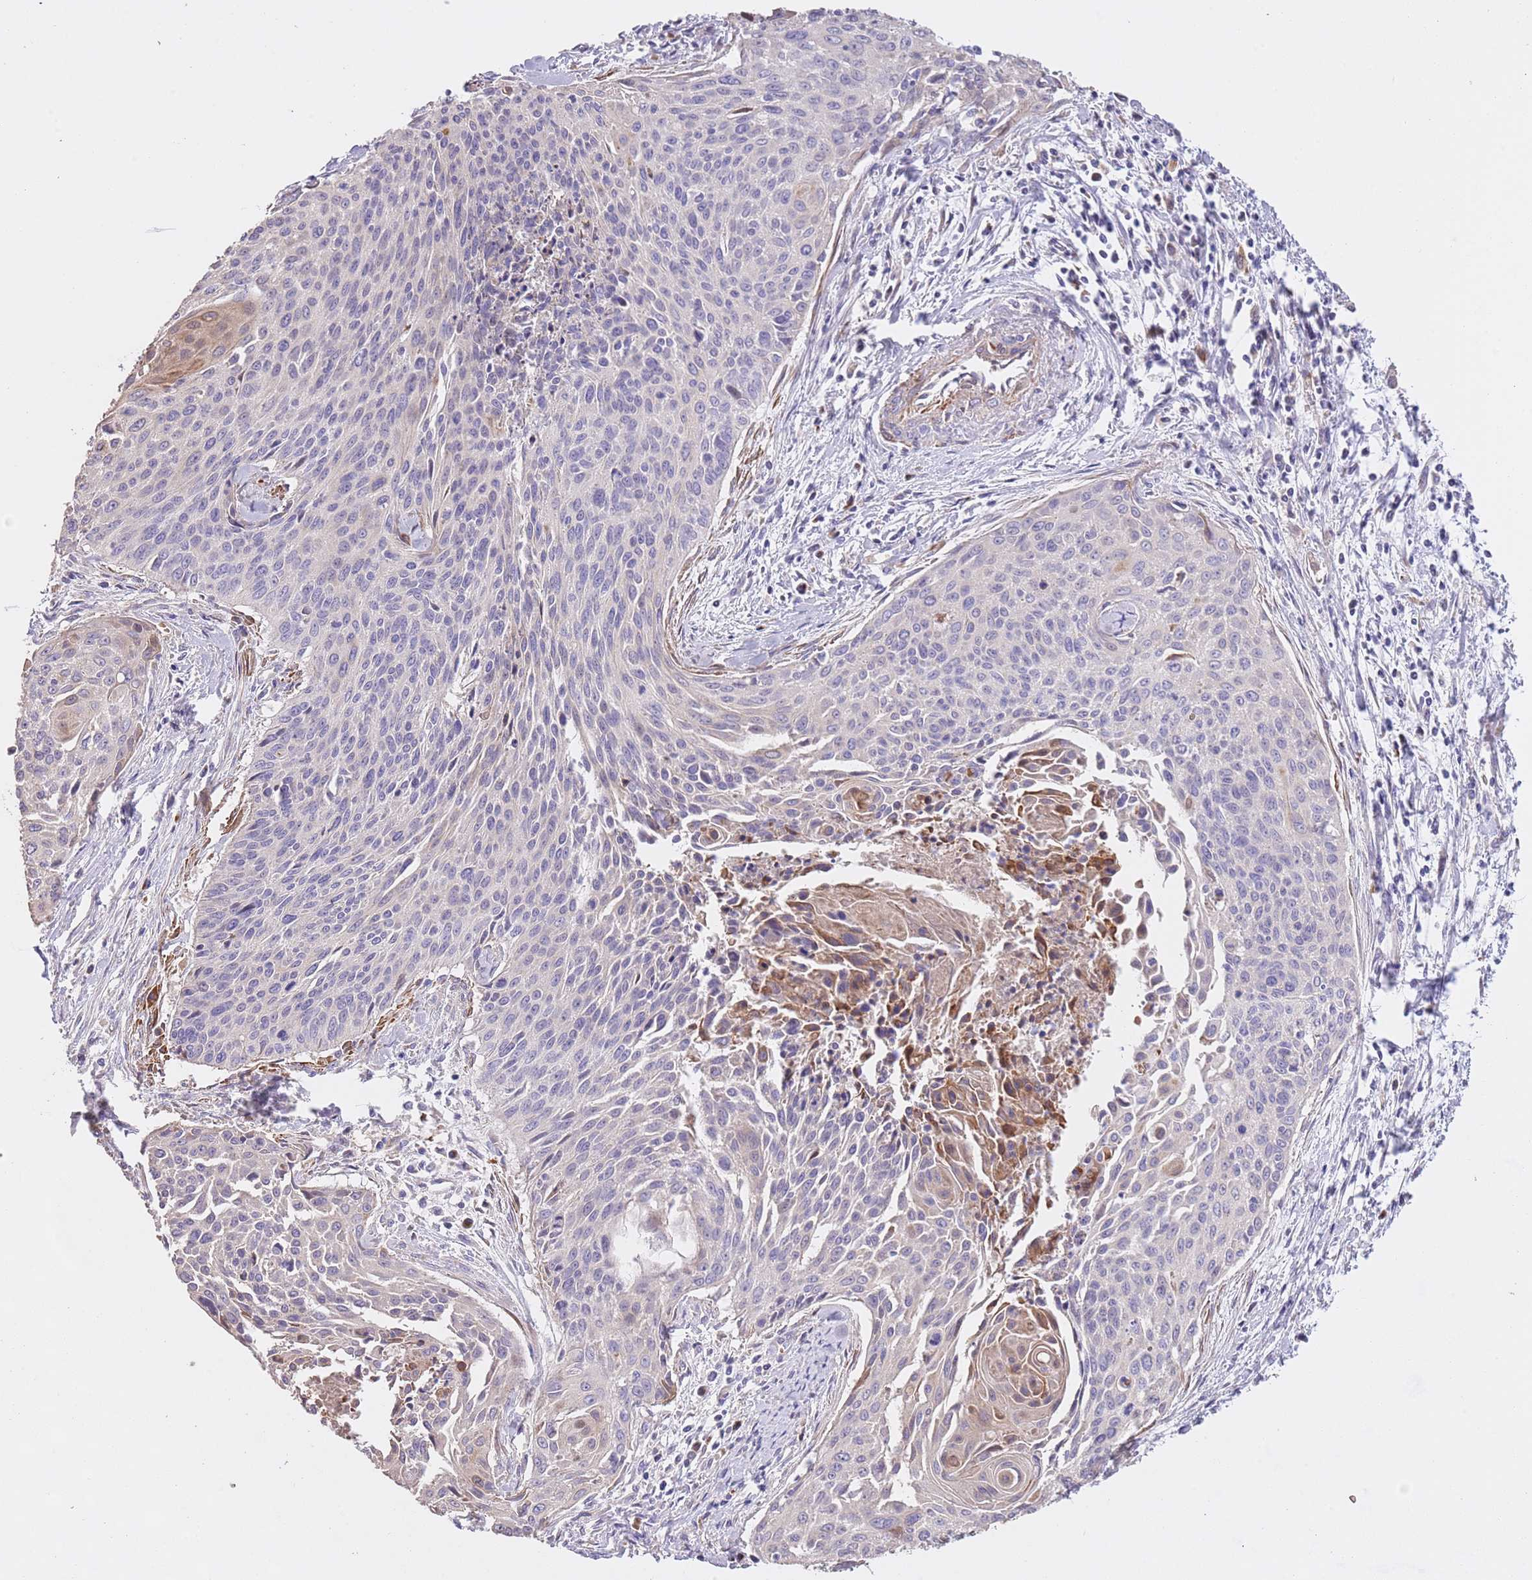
{"staining": {"intensity": "negative", "quantity": "none", "location": "none"}, "tissue": "cervical cancer", "cell_type": "Tumor cells", "image_type": "cancer", "snomed": [{"axis": "morphology", "description": "Squamous cell carcinoma, NOS"}, {"axis": "topography", "description": "Cervix"}], "caption": "Immunohistochemical staining of cervical squamous cell carcinoma reveals no significant positivity in tumor cells. (Brightfield microscopy of DAB (3,3'-diaminobenzidine) immunohistochemistry at high magnification).", "gene": "PIGA", "patient": {"sex": "female", "age": 55}}